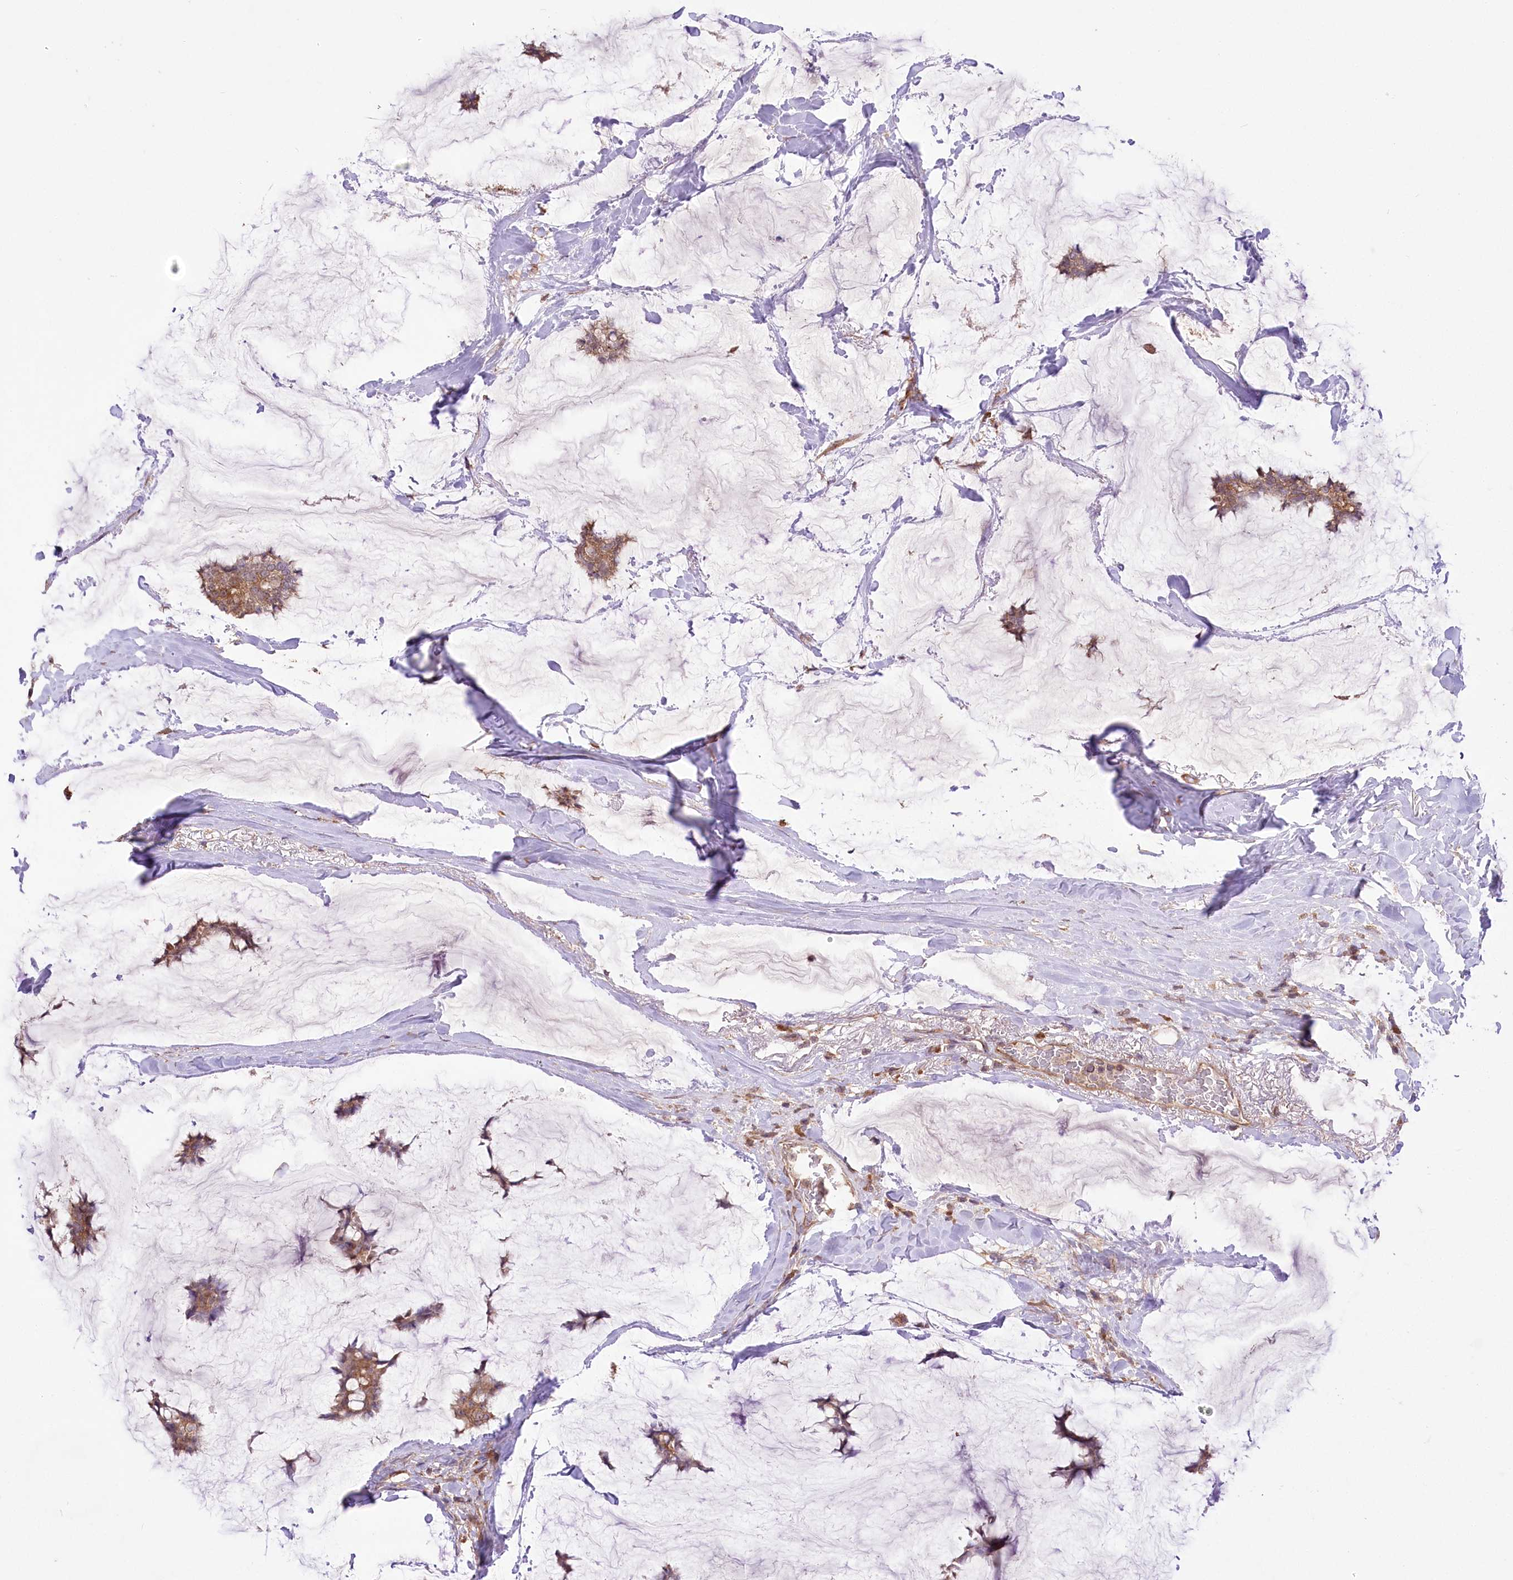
{"staining": {"intensity": "moderate", "quantity": ">75%", "location": "cytoplasmic/membranous"}, "tissue": "breast cancer", "cell_type": "Tumor cells", "image_type": "cancer", "snomed": [{"axis": "morphology", "description": "Duct carcinoma"}, {"axis": "topography", "description": "Breast"}], "caption": "Breast cancer tissue displays moderate cytoplasmic/membranous expression in approximately >75% of tumor cells, visualized by immunohistochemistry. Immunohistochemistry (ihc) stains the protein of interest in brown and the nuclei are stained blue.", "gene": "PRSS53", "patient": {"sex": "female", "age": 93}}